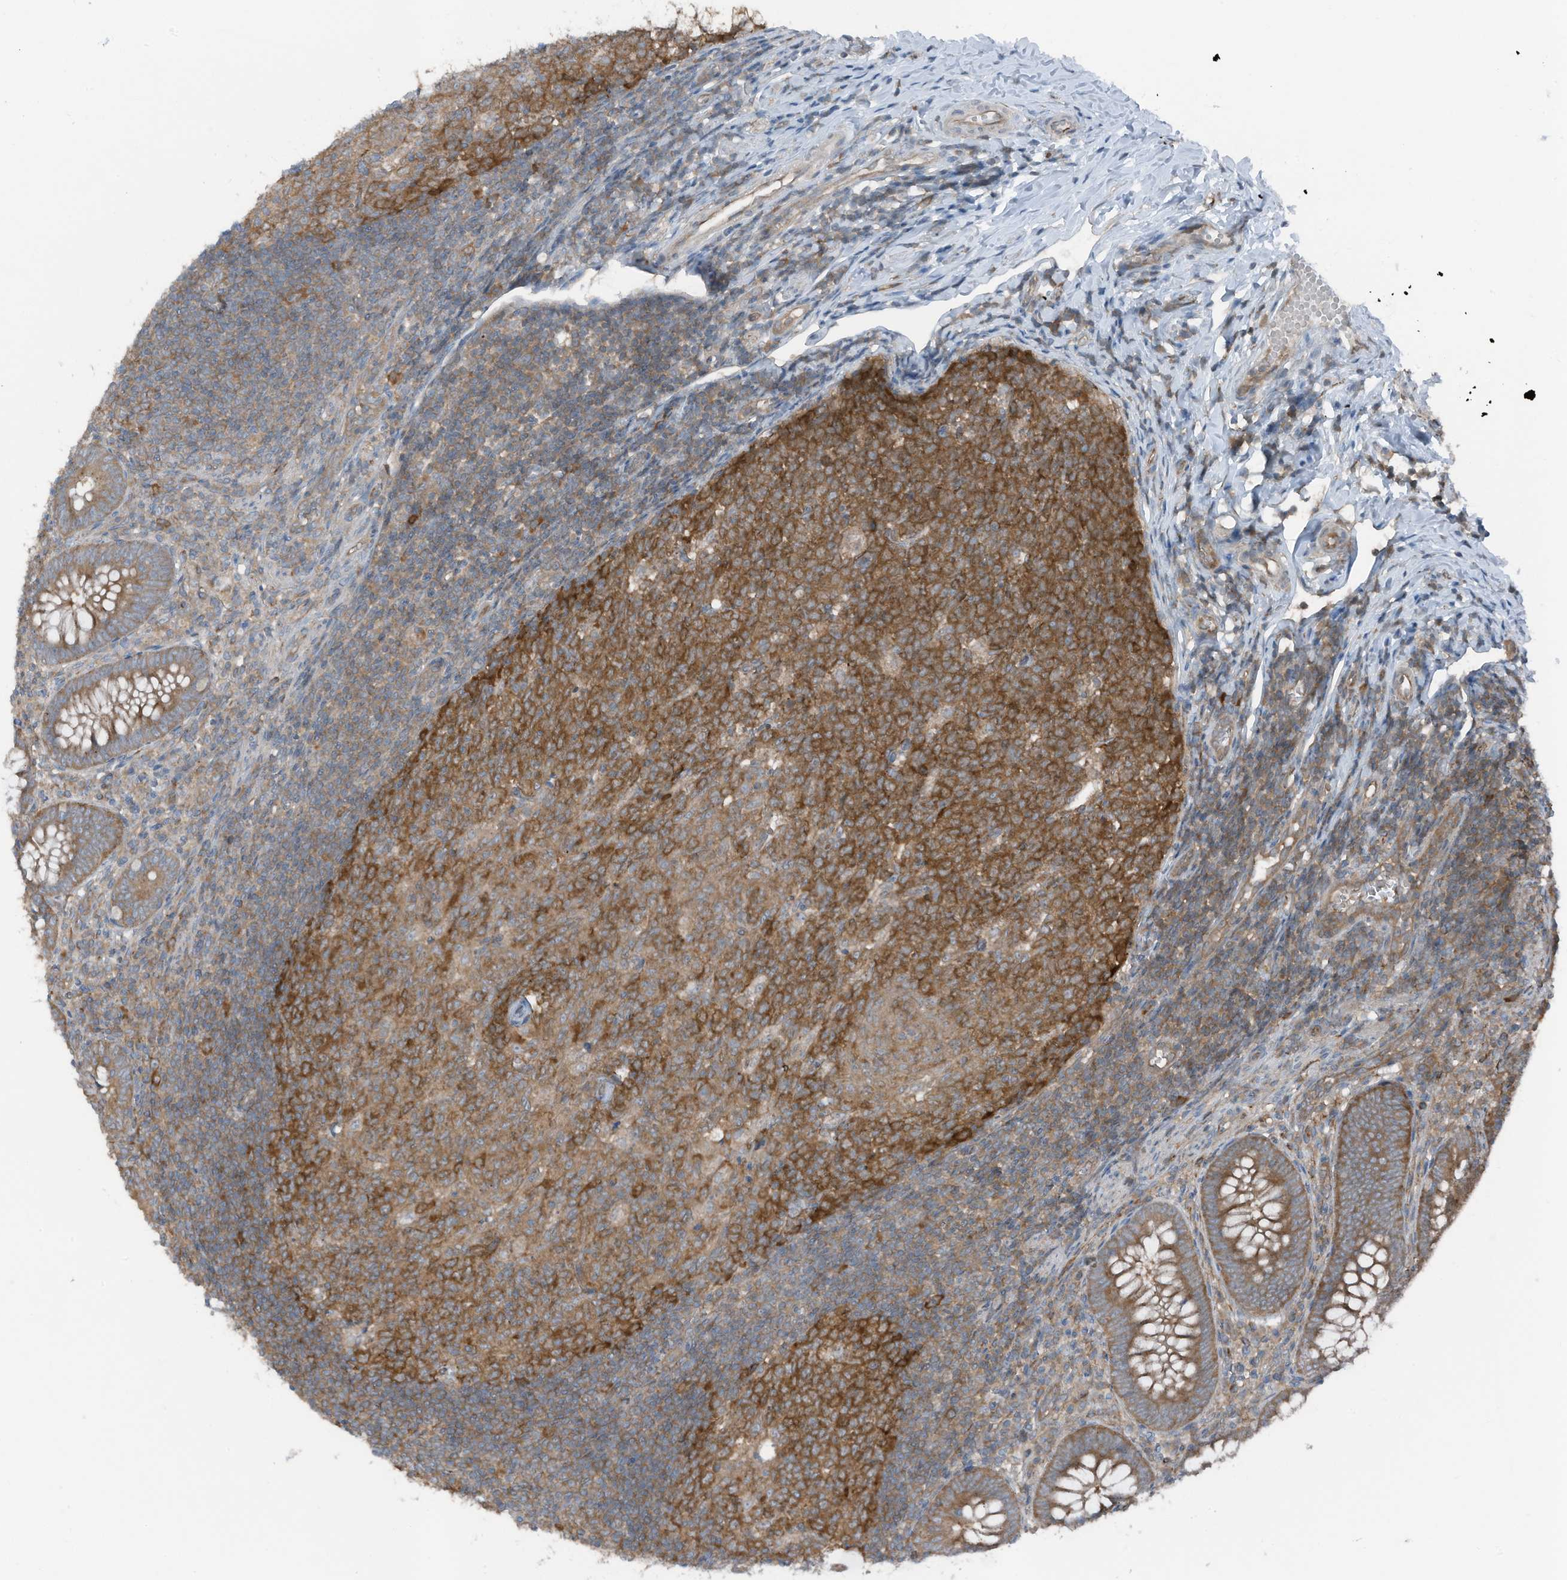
{"staining": {"intensity": "moderate", "quantity": ">75%", "location": "cytoplasmic/membranous"}, "tissue": "appendix", "cell_type": "Glandular cells", "image_type": "normal", "snomed": [{"axis": "morphology", "description": "Normal tissue, NOS"}, {"axis": "topography", "description": "Appendix"}], "caption": "The histopathology image shows immunohistochemical staining of benign appendix. There is moderate cytoplasmic/membranous positivity is seen in about >75% of glandular cells.", "gene": "TXNDC9", "patient": {"sex": "male", "age": 14}}